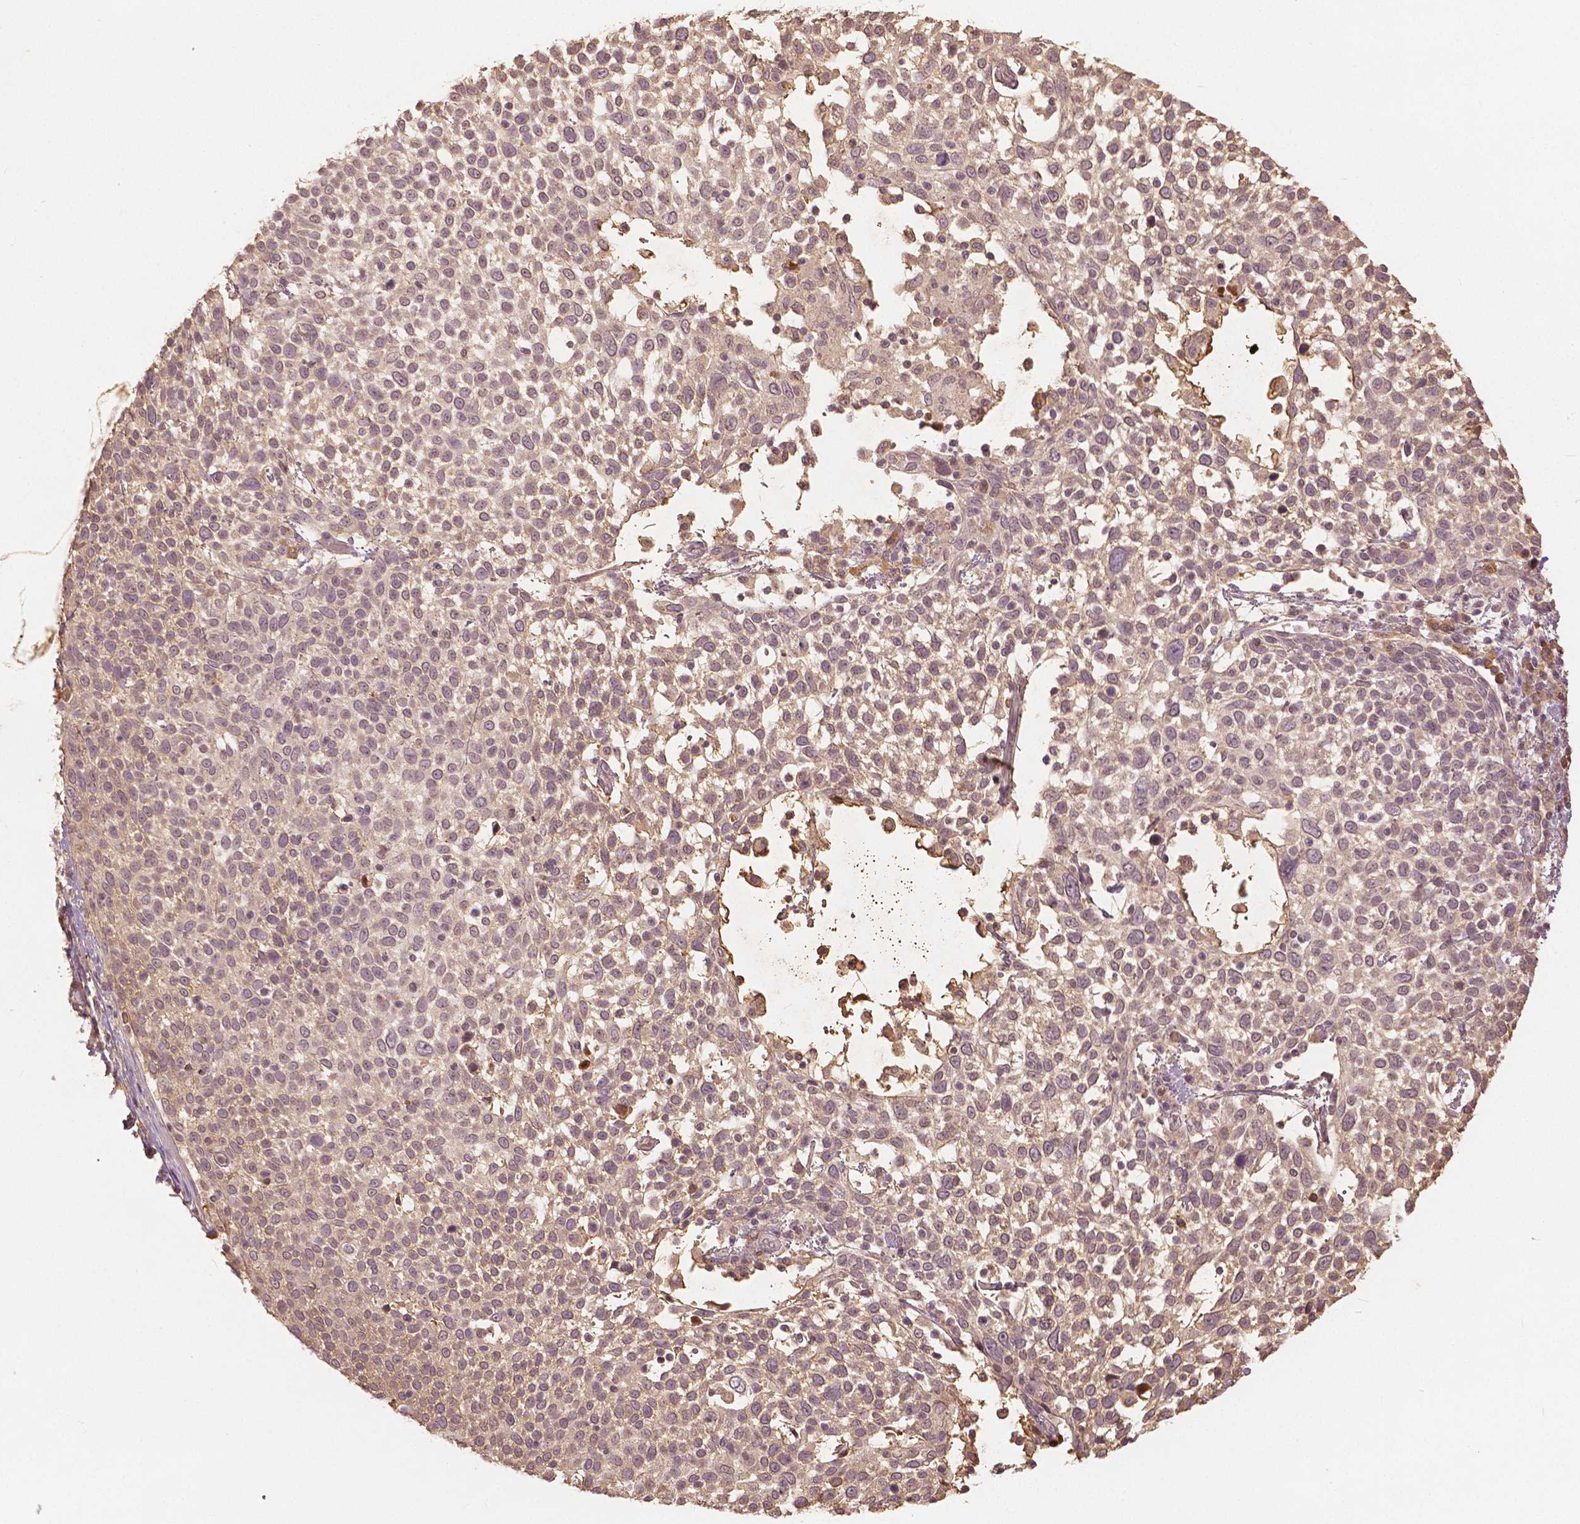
{"staining": {"intensity": "weak", "quantity": "25%-75%", "location": "cytoplasmic/membranous,nuclear"}, "tissue": "cervical cancer", "cell_type": "Tumor cells", "image_type": "cancer", "snomed": [{"axis": "morphology", "description": "Squamous cell carcinoma, NOS"}, {"axis": "topography", "description": "Cervix"}], "caption": "Immunohistochemistry (DAB (3,3'-diaminobenzidine)) staining of human cervical cancer (squamous cell carcinoma) reveals weak cytoplasmic/membranous and nuclear protein staining in approximately 25%-75% of tumor cells. (DAB (3,3'-diaminobenzidine) IHC with brightfield microscopy, high magnification).", "gene": "ANGPTL4", "patient": {"sex": "female", "age": 61}}